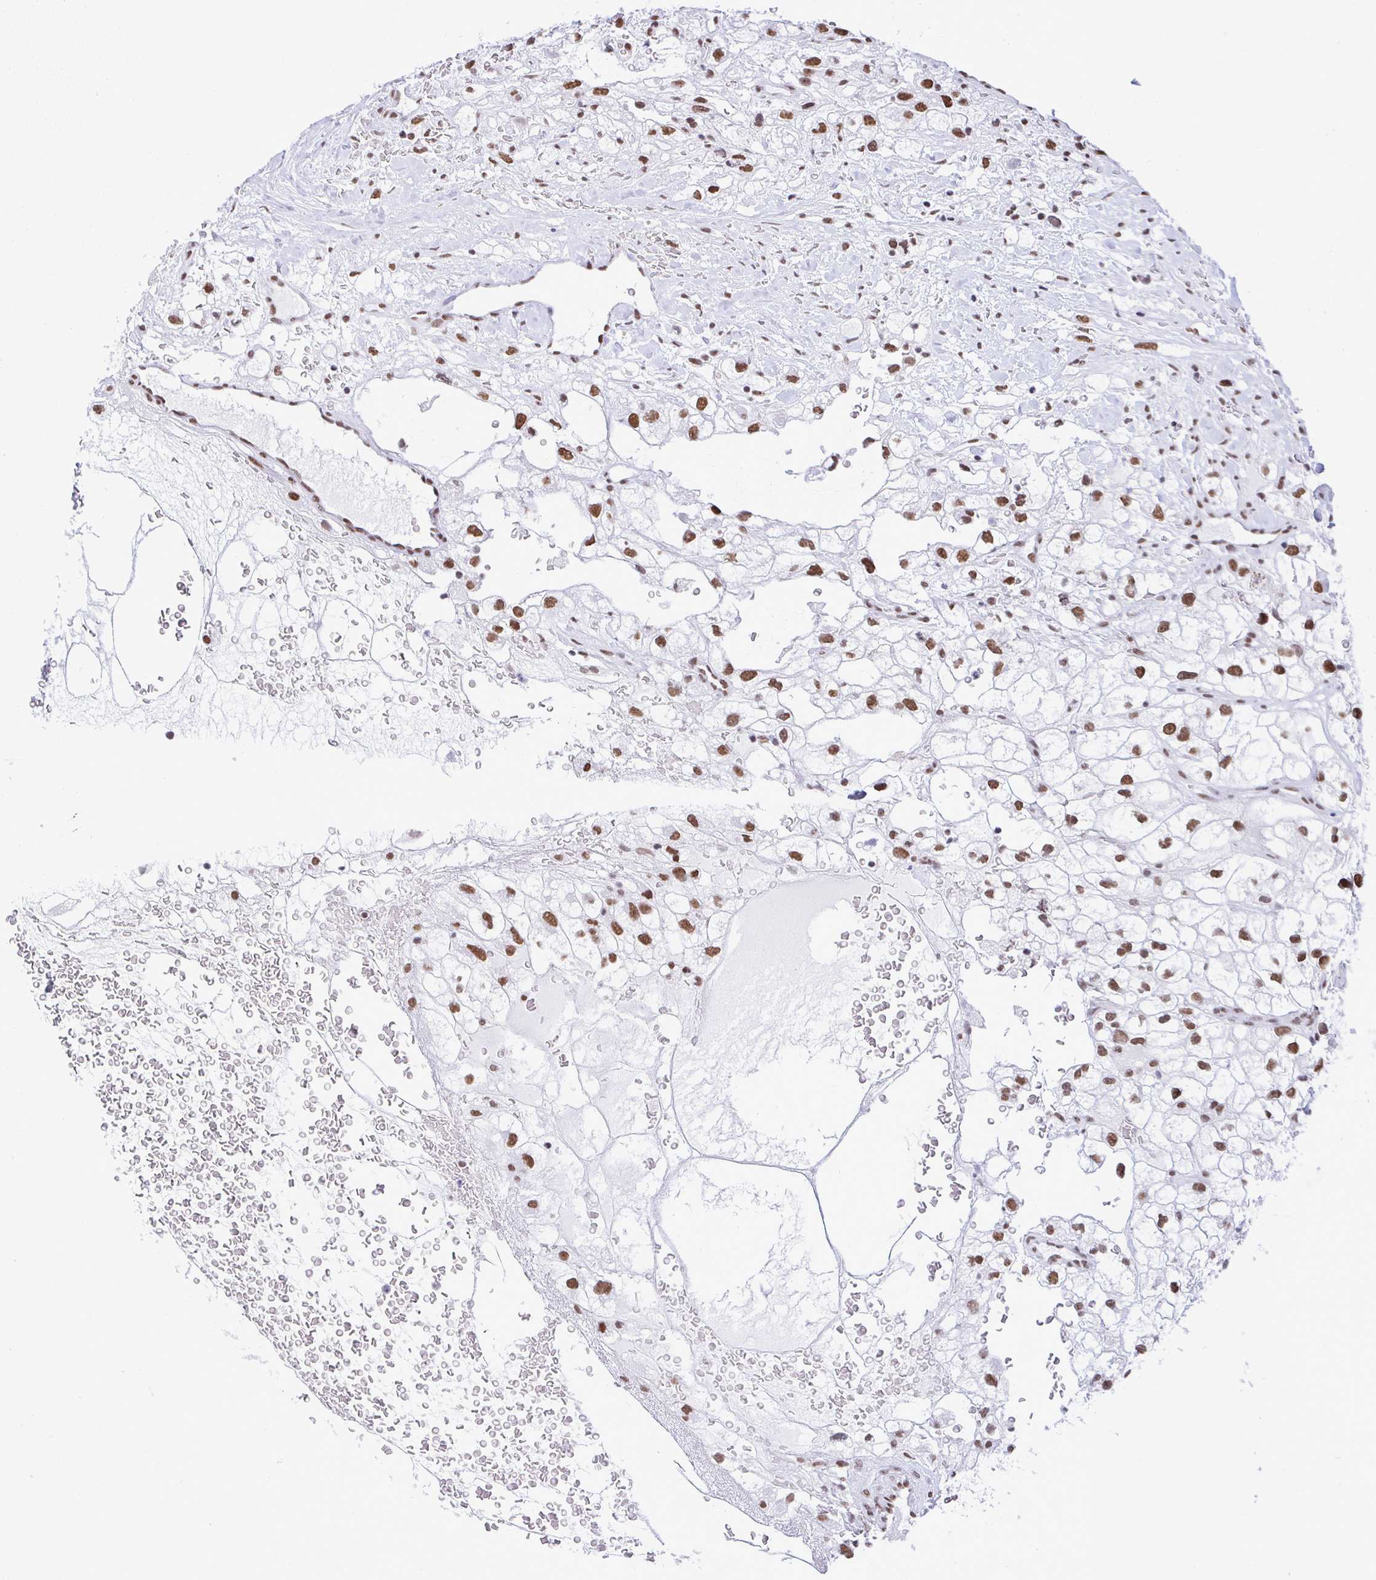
{"staining": {"intensity": "moderate", "quantity": ">75%", "location": "nuclear"}, "tissue": "renal cancer", "cell_type": "Tumor cells", "image_type": "cancer", "snomed": [{"axis": "morphology", "description": "Adenocarcinoma, NOS"}, {"axis": "topography", "description": "Kidney"}], "caption": "An image showing moderate nuclear expression in about >75% of tumor cells in renal cancer (adenocarcinoma), as visualized by brown immunohistochemical staining.", "gene": "DDX52", "patient": {"sex": "male", "age": 59}}